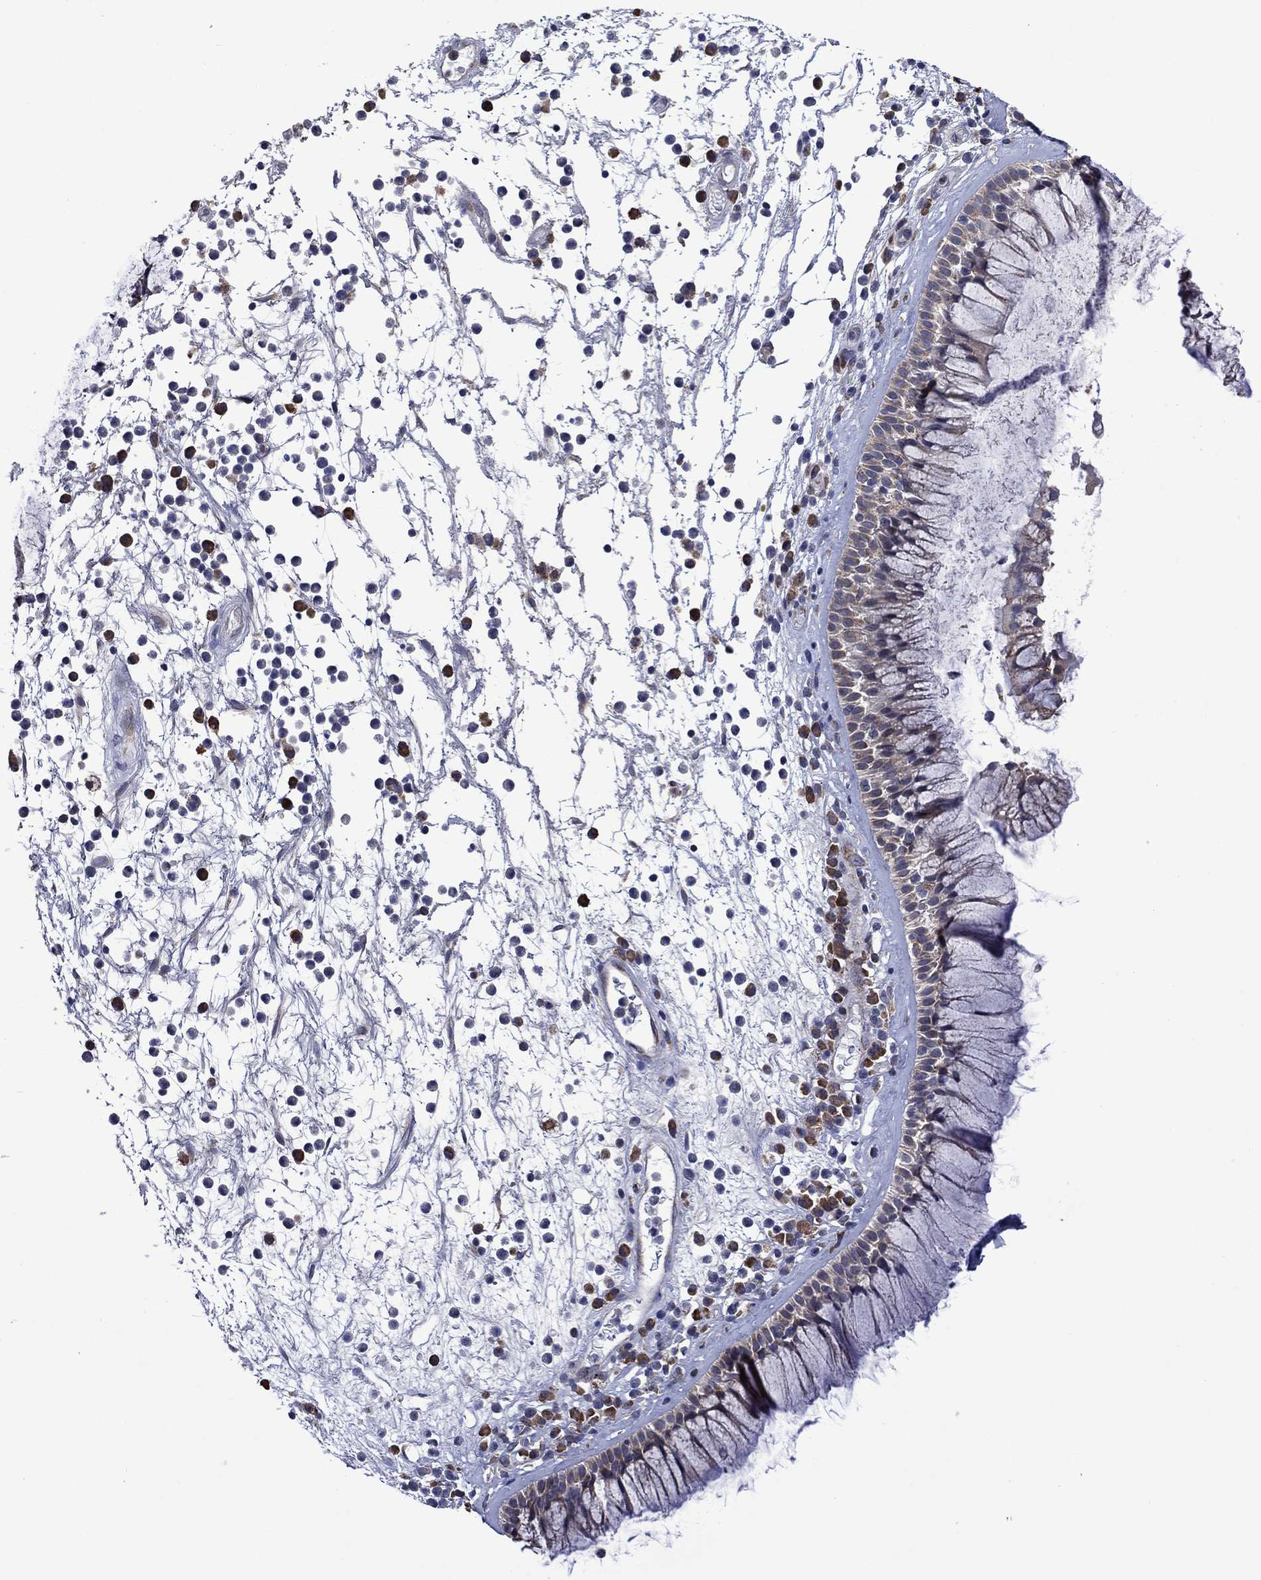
{"staining": {"intensity": "negative", "quantity": "none", "location": "none"}, "tissue": "nasopharynx", "cell_type": "Respiratory epithelial cells", "image_type": "normal", "snomed": [{"axis": "morphology", "description": "Normal tissue, NOS"}, {"axis": "topography", "description": "Nasopharynx"}], "caption": "A high-resolution image shows immunohistochemistry (IHC) staining of benign nasopharynx, which exhibits no significant staining in respiratory epithelial cells.", "gene": "FURIN", "patient": {"sex": "male", "age": 77}}